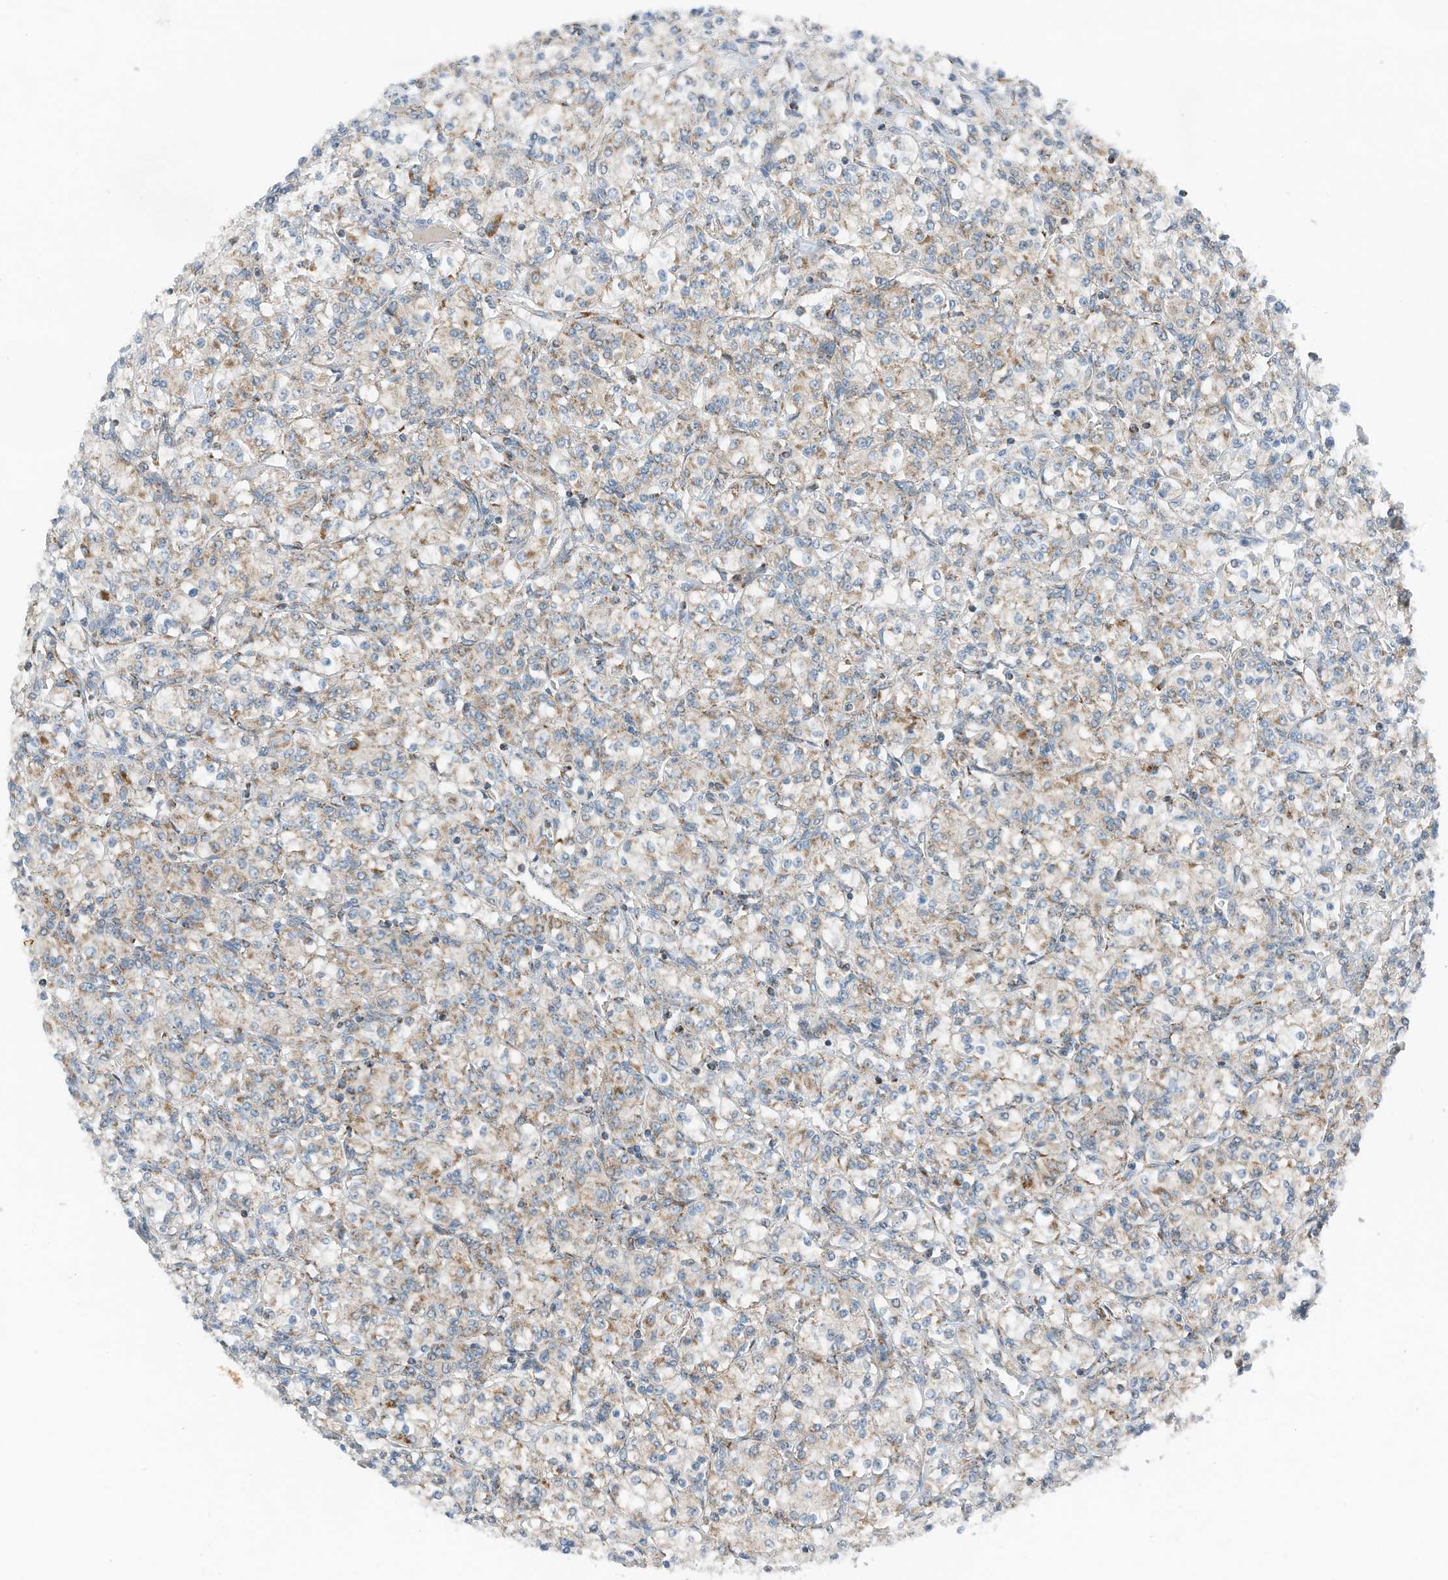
{"staining": {"intensity": "weak", "quantity": "25%-75%", "location": "cytoplasmic/membranous"}, "tissue": "renal cancer", "cell_type": "Tumor cells", "image_type": "cancer", "snomed": [{"axis": "morphology", "description": "Adenocarcinoma, NOS"}, {"axis": "topography", "description": "Kidney"}], "caption": "Human renal adenocarcinoma stained with a brown dye reveals weak cytoplasmic/membranous positive positivity in about 25%-75% of tumor cells.", "gene": "RMND1", "patient": {"sex": "male", "age": 77}}